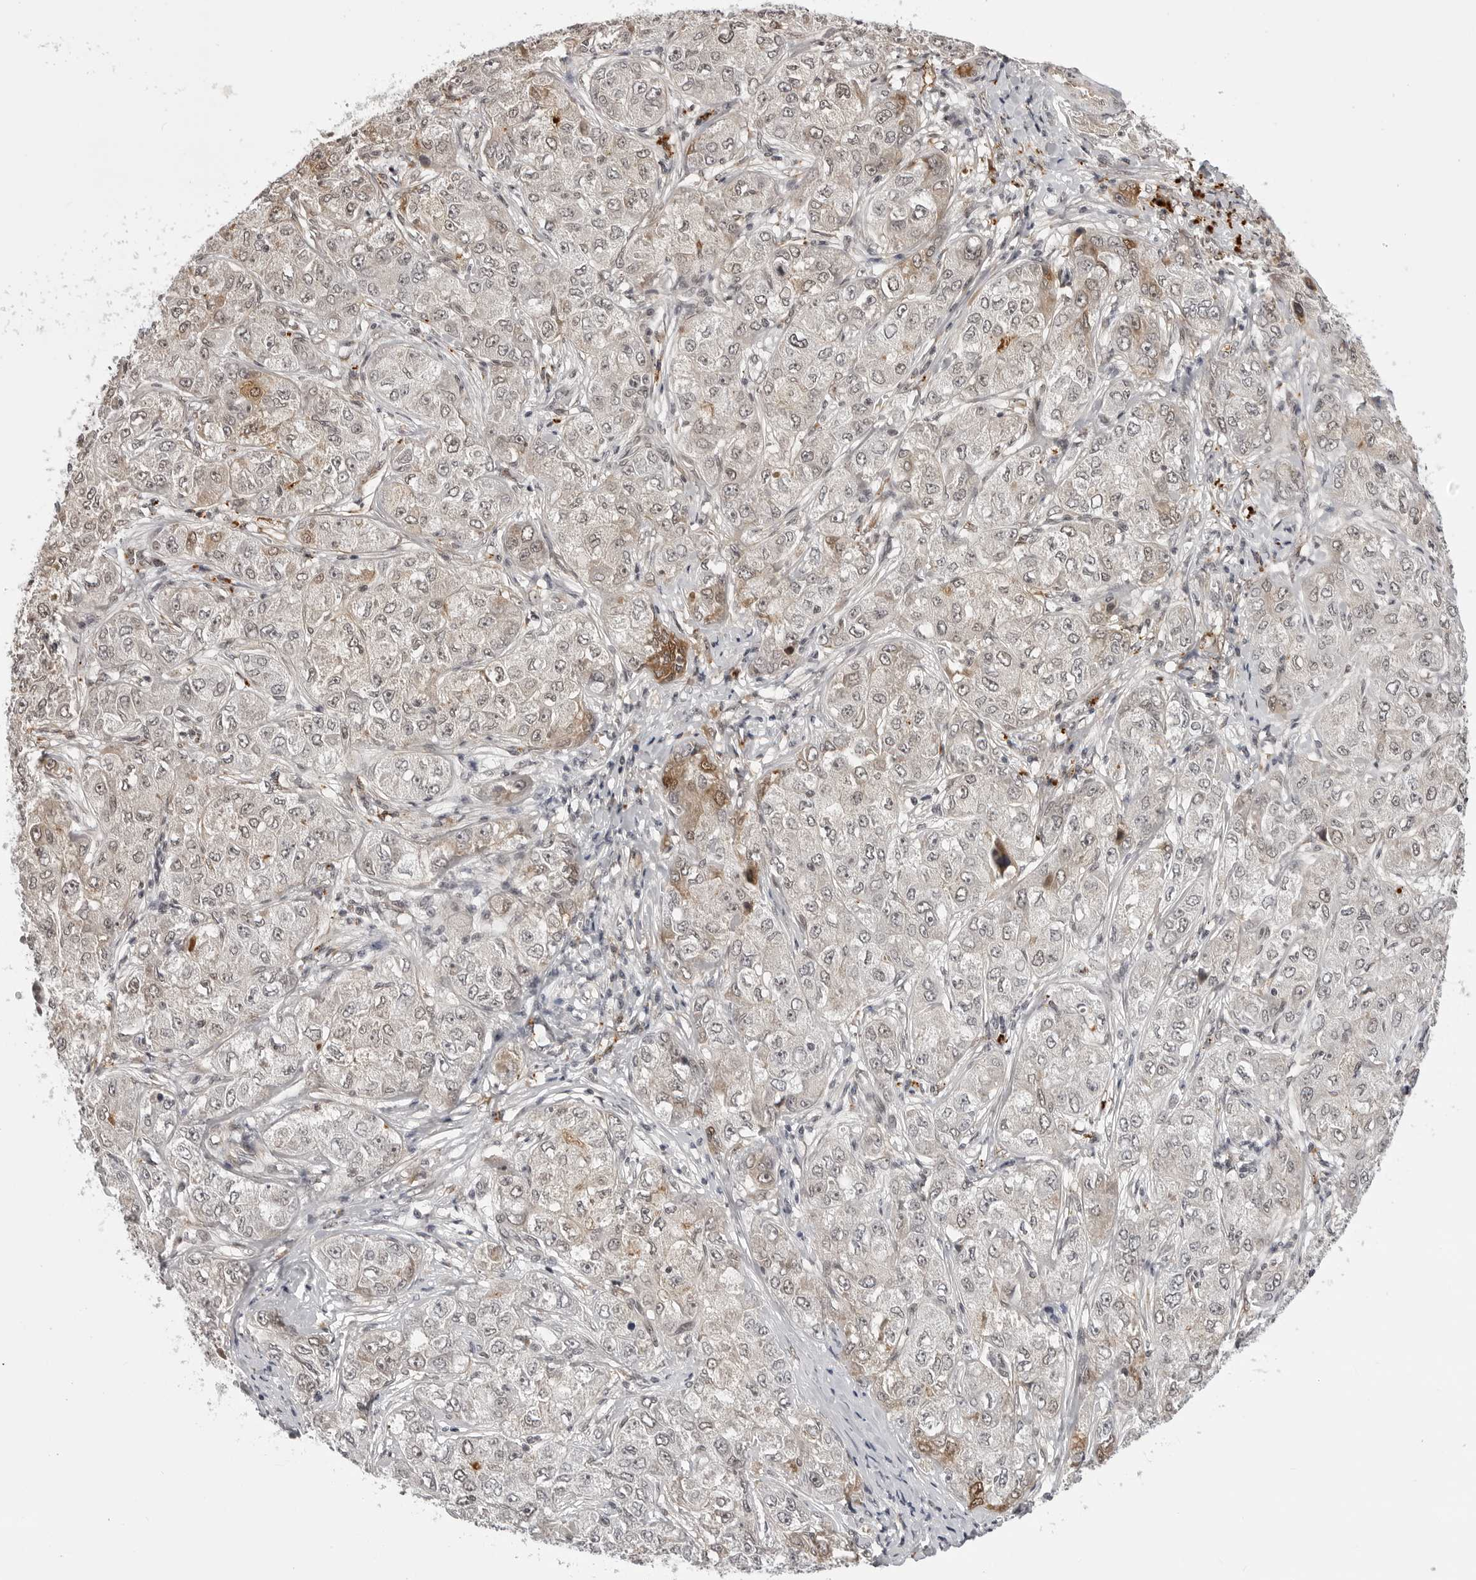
{"staining": {"intensity": "moderate", "quantity": "25%-75%", "location": "cytoplasmic/membranous,nuclear"}, "tissue": "liver cancer", "cell_type": "Tumor cells", "image_type": "cancer", "snomed": [{"axis": "morphology", "description": "Carcinoma, Hepatocellular, NOS"}, {"axis": "topography", "description": "Liver"}], "caption": "An image of hepatocellular carcinoma (liver) stained for a protein exhibits moderate cytoplasmic/membranous and nuclear brown staining in tumor cells.", "gene": "PHF3", "patient": {"sex": "male", "age": 80}}